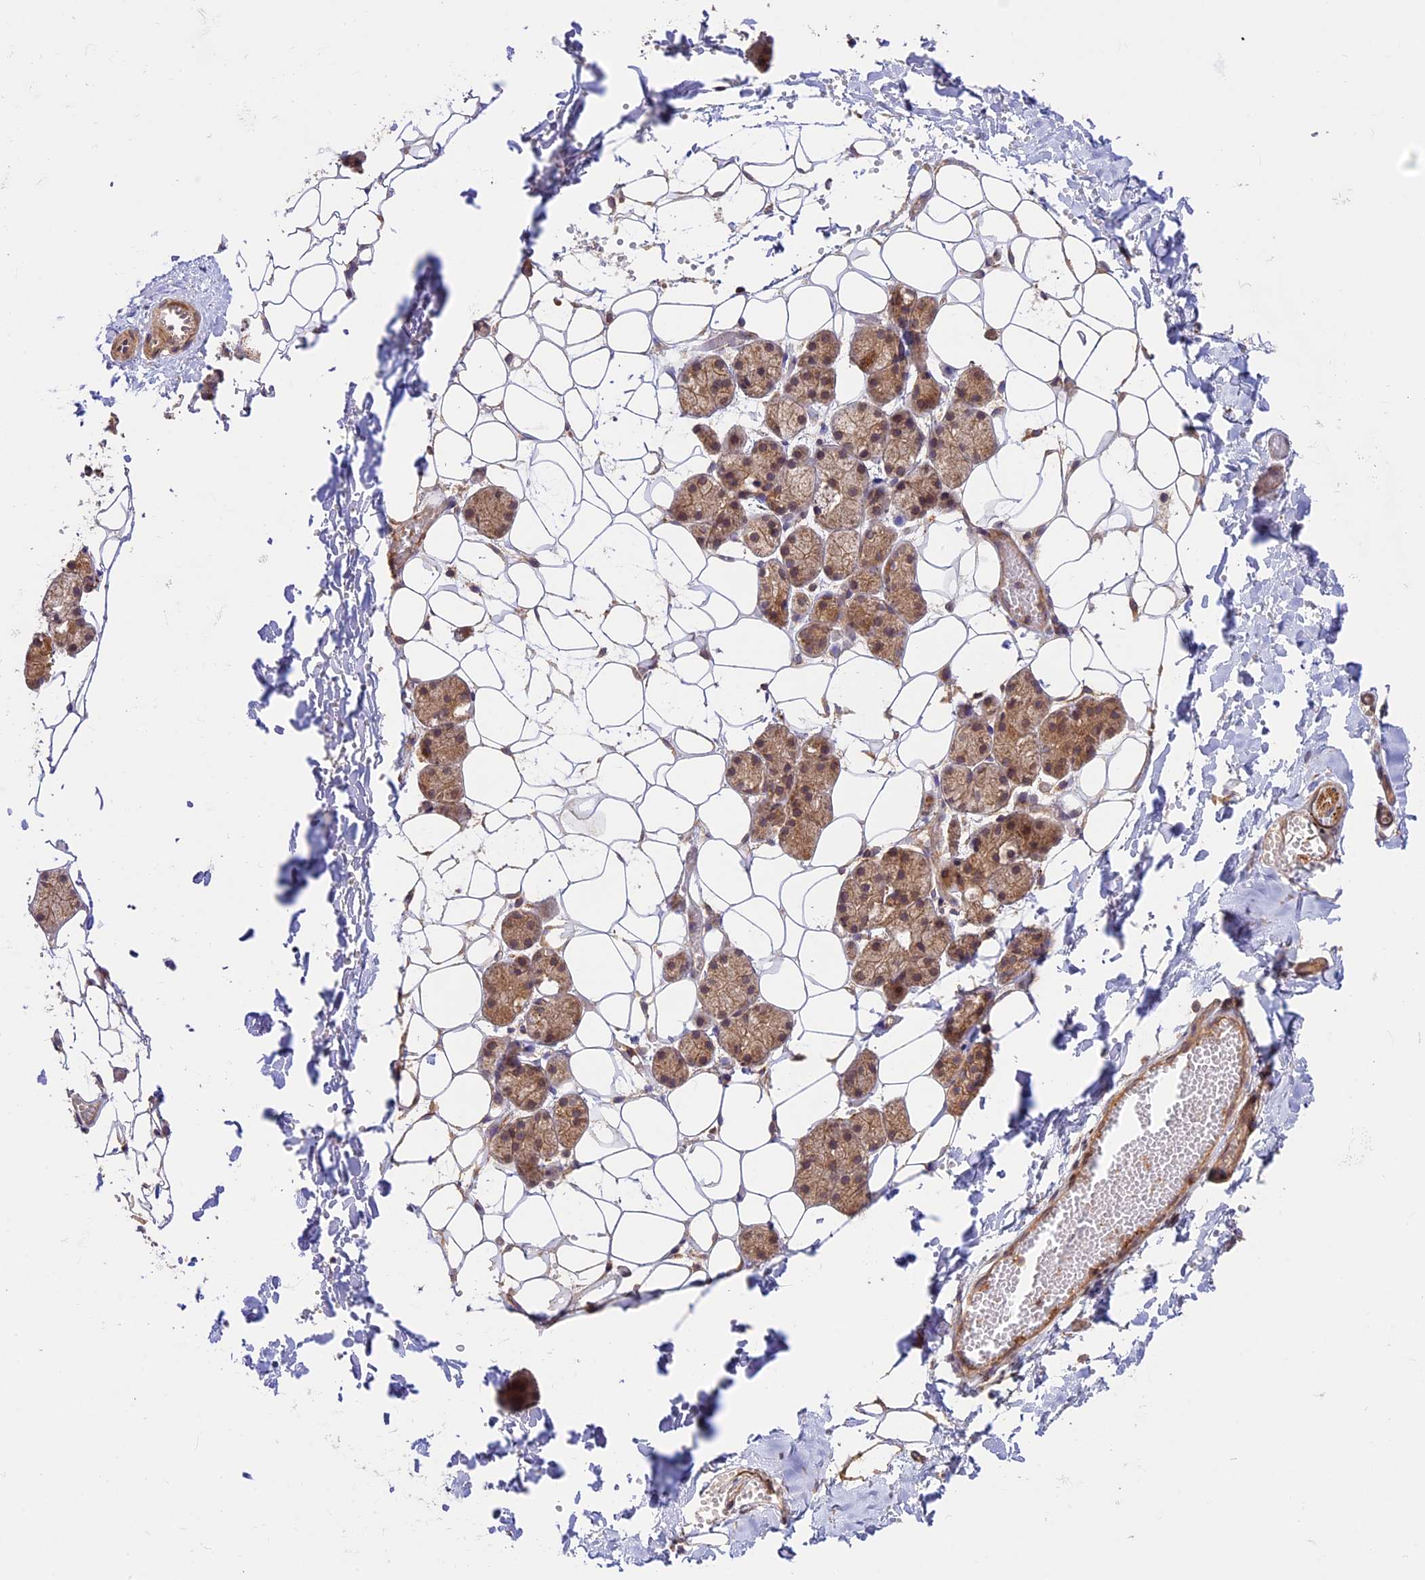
{"staining": {"intensity": "moderate", "quantity": ">75%", "location": "cytoplasmic/membranous,nuclear"}, "tissue": "salivary gland", "cell_type": "Glandular cells", "image_type": "normal", "snomed": [{"axis": "morphology", "description": "Normal tissue, NOS"}, {"axis": "topography", "description": "Salivary gland"}], "caption": "DAB immunohistochemical staining of normal human salivary gland displays moderate cytoplasmic/membranous,nuclear protein positivity in about >75% of glandular cells.", "gene": "DGKH", "patient": {"sex": "female", "age": 33}}